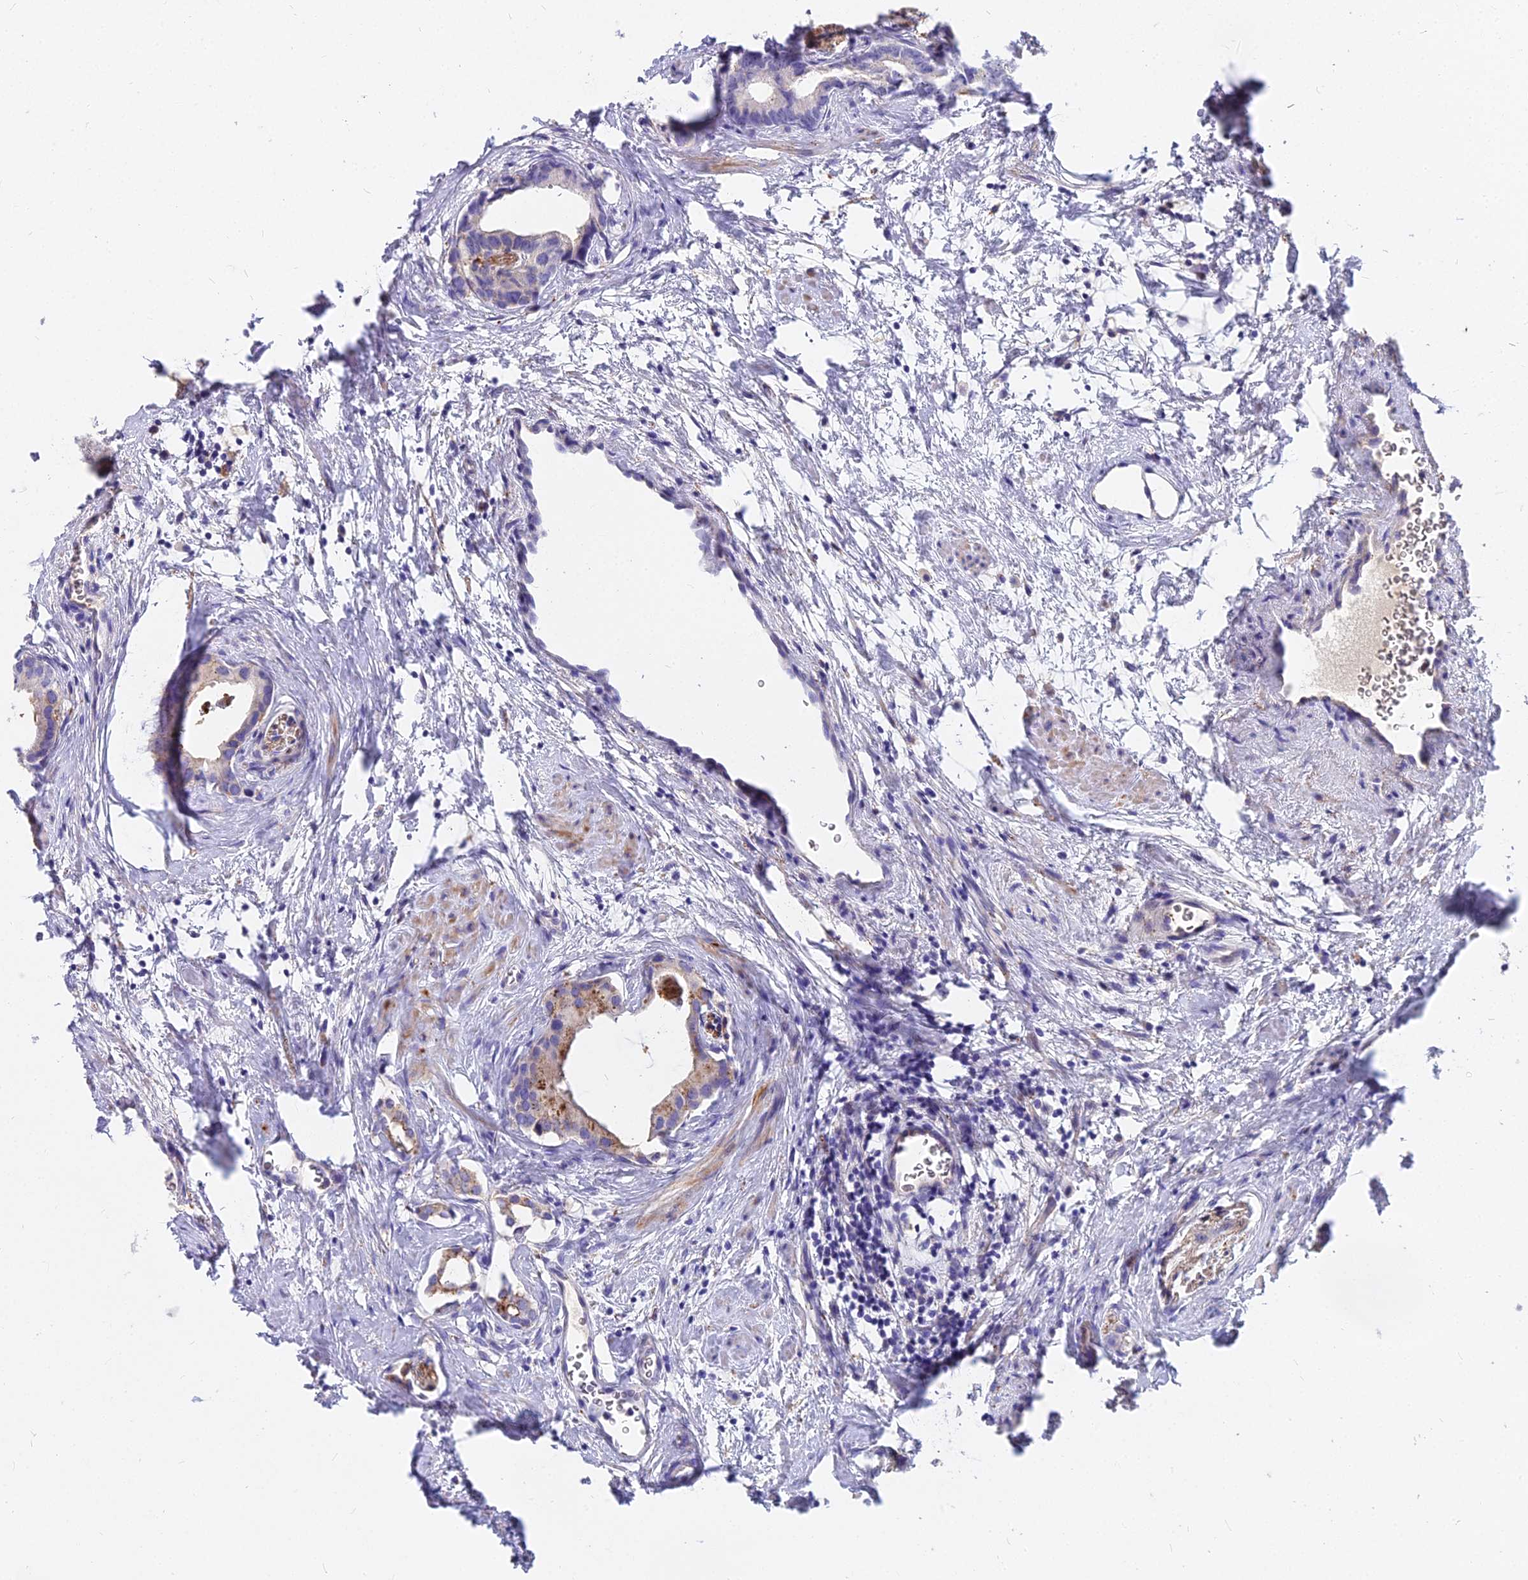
{"staining": {"intensity": "moderate", "quantity": "<25%", "location": "cytoplasmic/membranous"}, "tissue": "prostate cancer", "cell_type": "Tumor cells", "image_type": "cancer", "snomed": [{"axis": "morphology", "description": "Adenocarcinoma, Low grade"}, {"axis": "topography", "description": "Prostate"}], "caption": "This photomicrograph demonstrates prostate cancer (adenocarcinoma (low-grade)) stained with immunohistochemistry (IHC) to label a protein in brown. The cytoplasmic/membranous of tumor cells show moderate positivity for the protein. Nuclei are counter-stained blue.", "gene": "FRMPD1", "patient": {"sex": "male", "age": 63}}